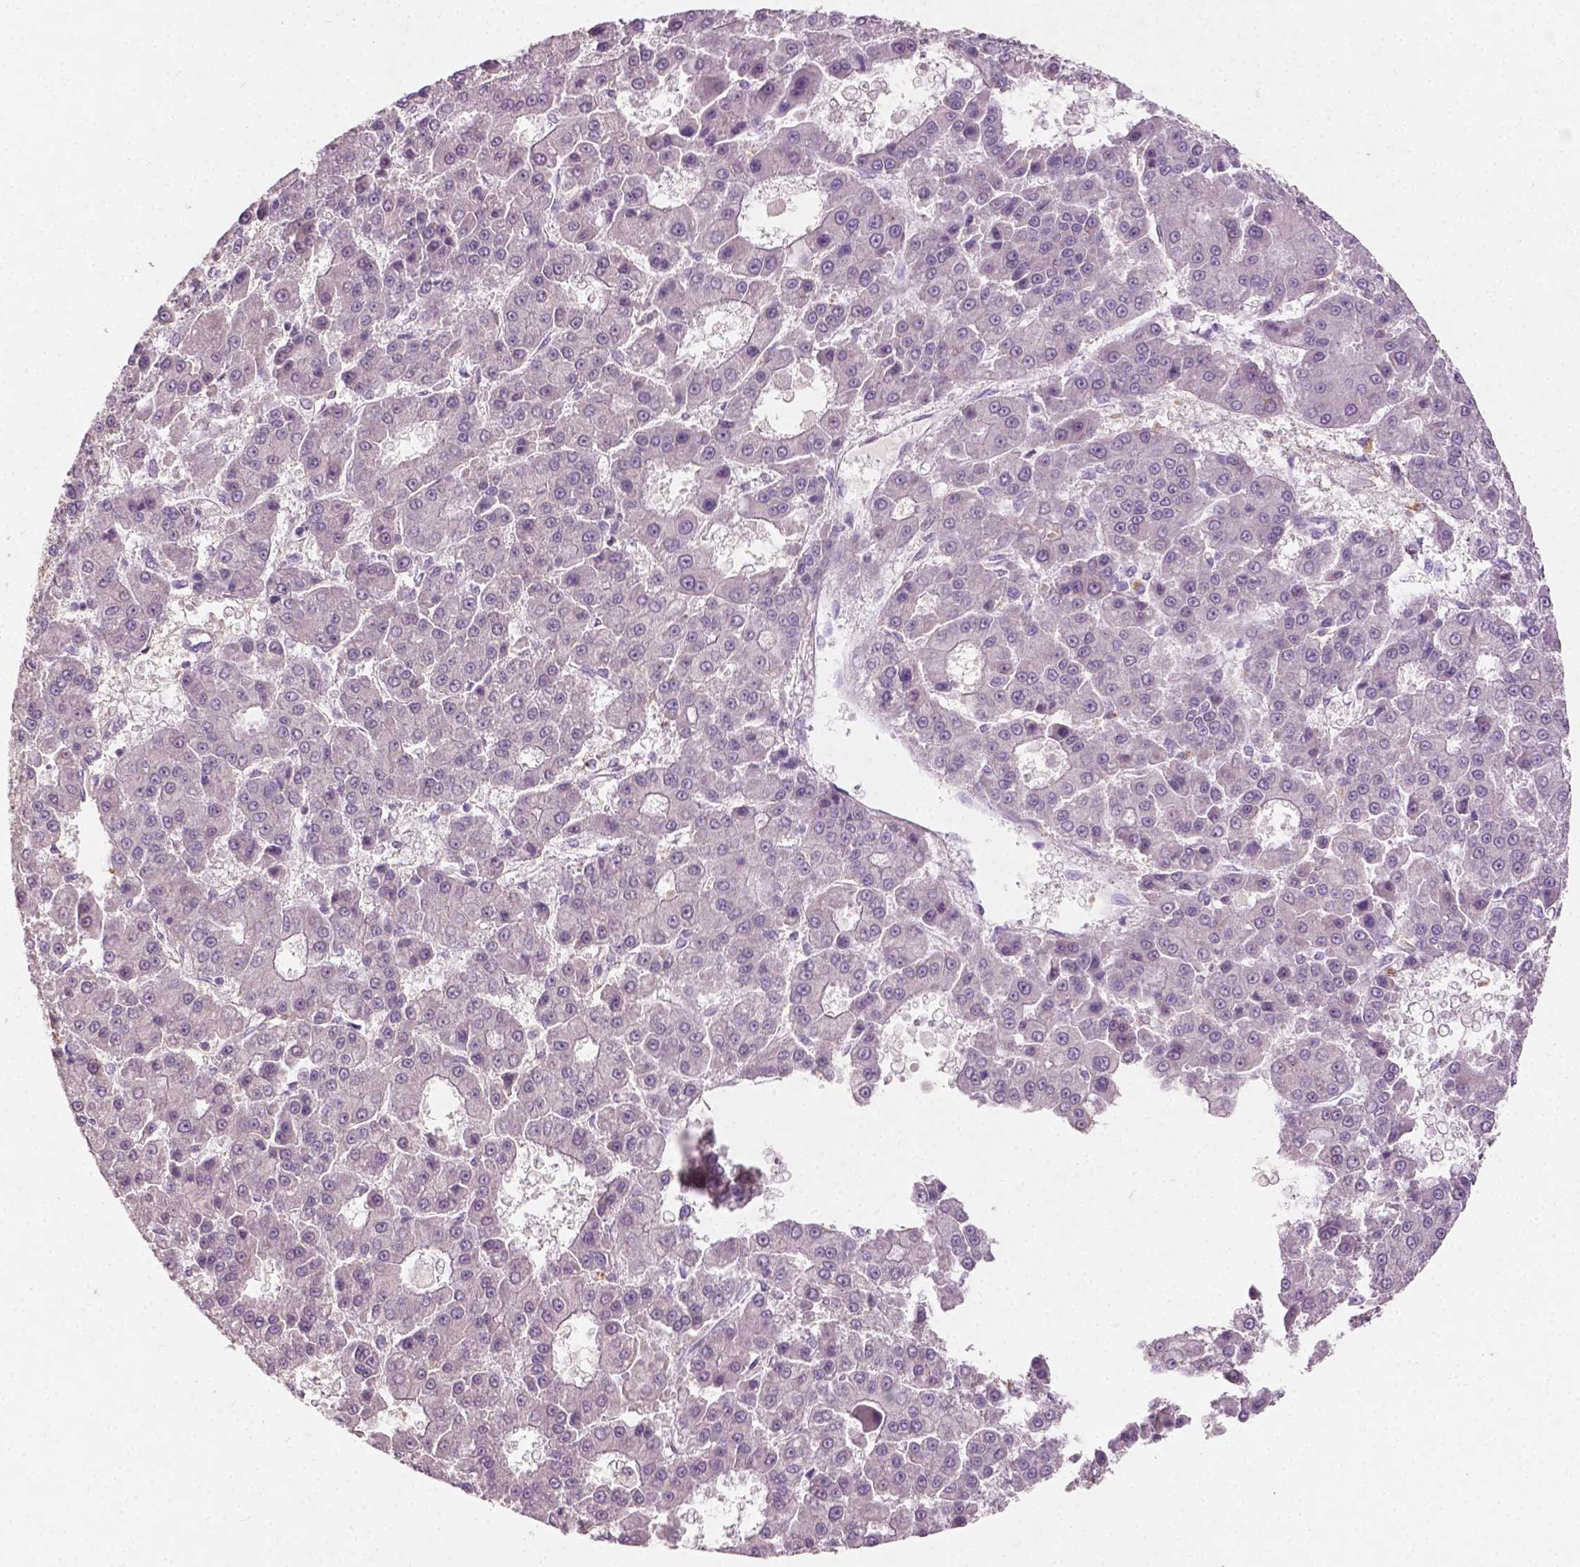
{"staining": {"intensity": "negative", "quantity": "none", "location": "none"}, "tissue": "liver cancer", "cell_type": "Tumor cells", "image_type": "cancer", "snomed": [{"axis": "morphology", "description": "Carcinoma, Hepatocellular, NOS"}, {"axis": "topography", "description": "Liver"}], "caption": "The image displays no significant positivity in tumor cells of liver cancer (hepatocellular carcinoma). (DAB (3,3'-diaminobenzidine) immunohistochemistry, high magnification).", "gene": "DLG2", "patient": {"sex": "male", "age": 70}}